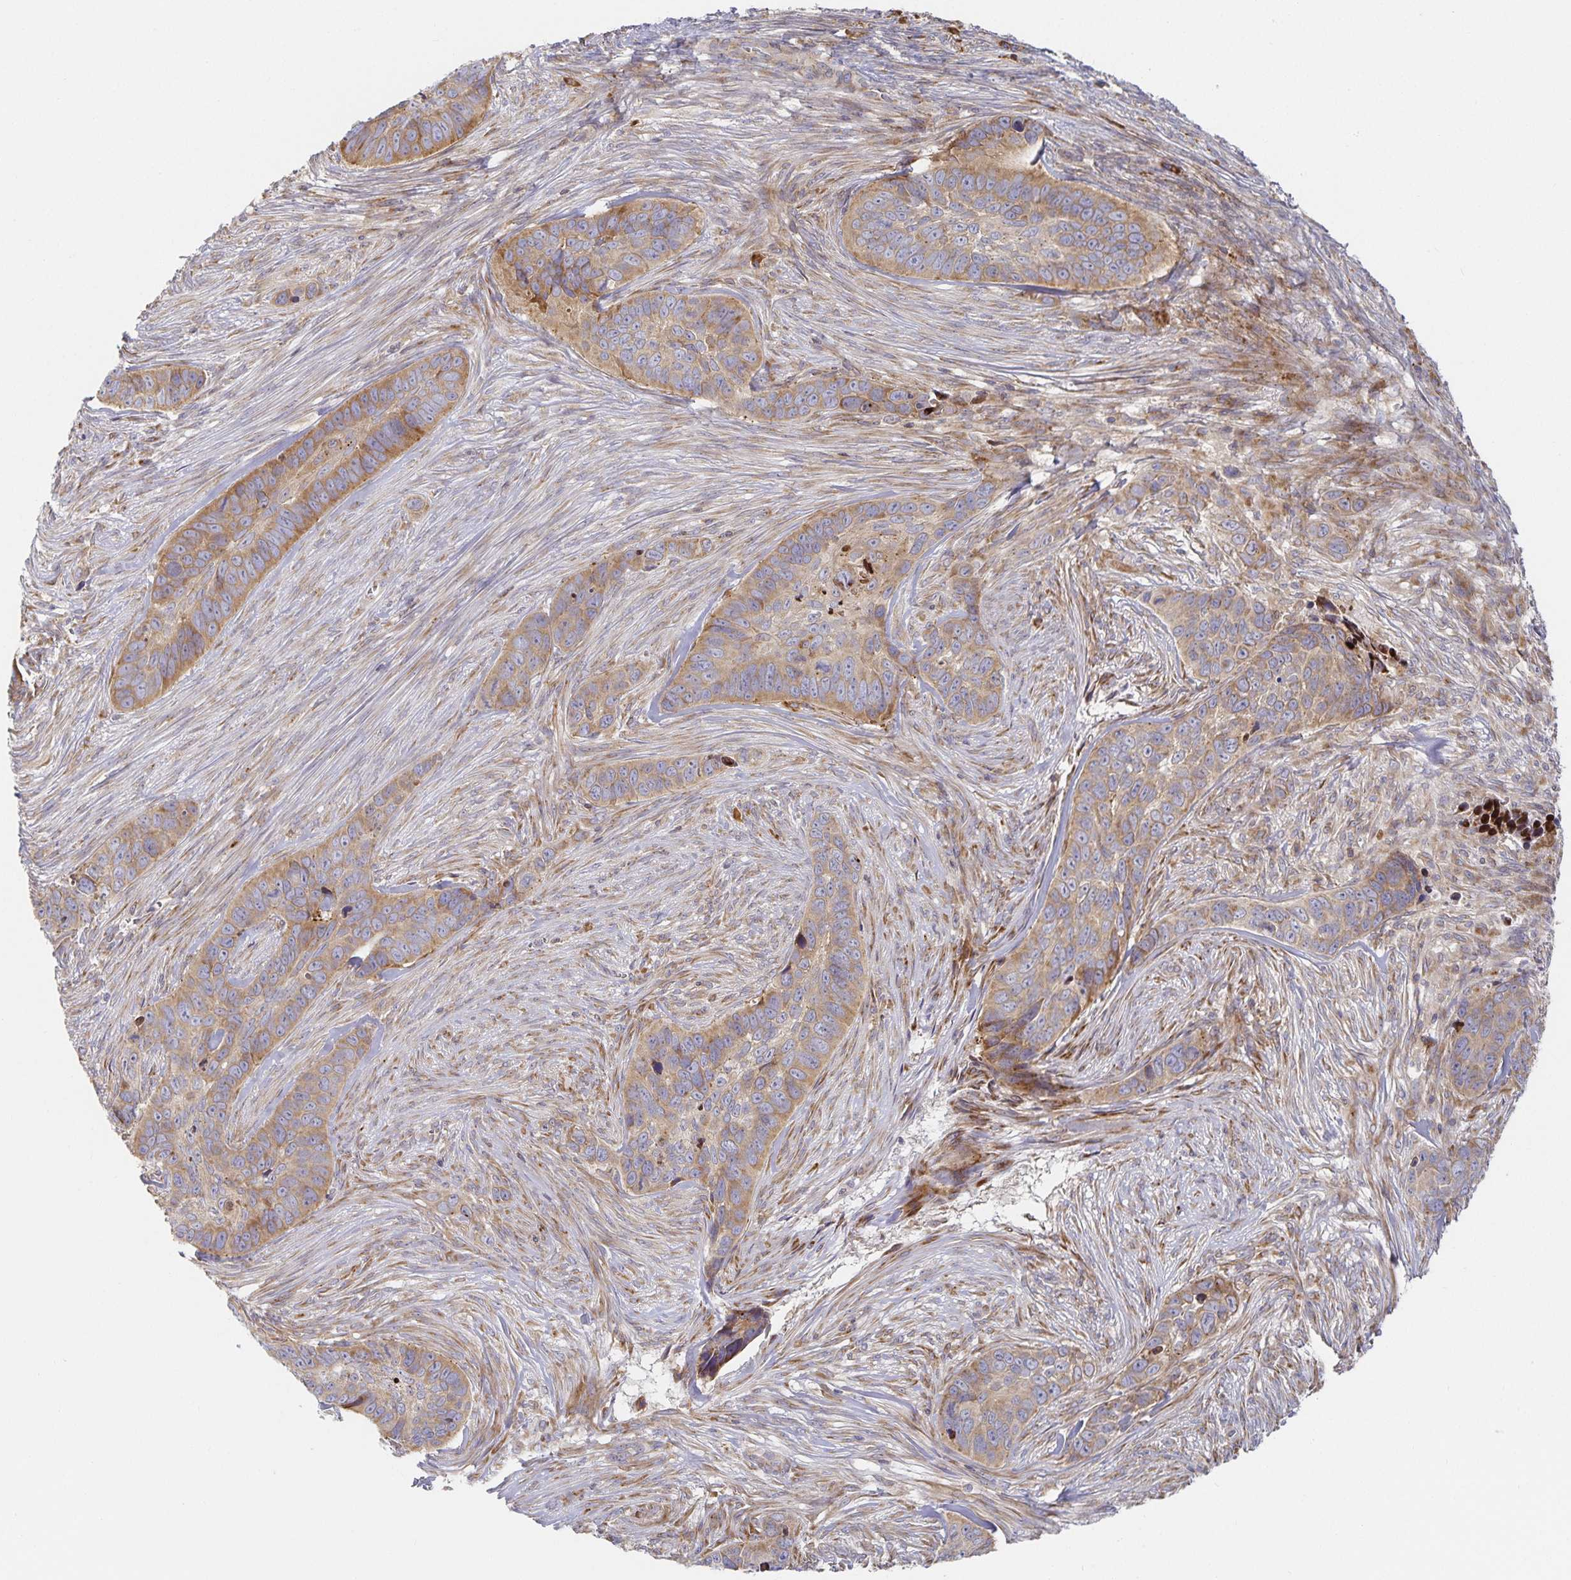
{"staining": {"intensity": "weak", "quantity": ">75%", "location": "cytoplasmic/membranous"}, "tissue": "skin cancer", "cell_type": "Tumor cells", "image_type": "cancer", "snomed": [{"axis": "morphology", "description": "Basal cell carcinoma"}, {"axis": "topography", "description": "Skin"}], "caption": "This image shows skin cancer stained with immunohistochemistry (IHC) to label a protein in brown. The cytoplasmic/membranous of tumor cells show weak positivity for the protein. Nuclei are counter-stained blue.", "gene": "NOMO1", "patient": {"sex": "female", "age": 82}}